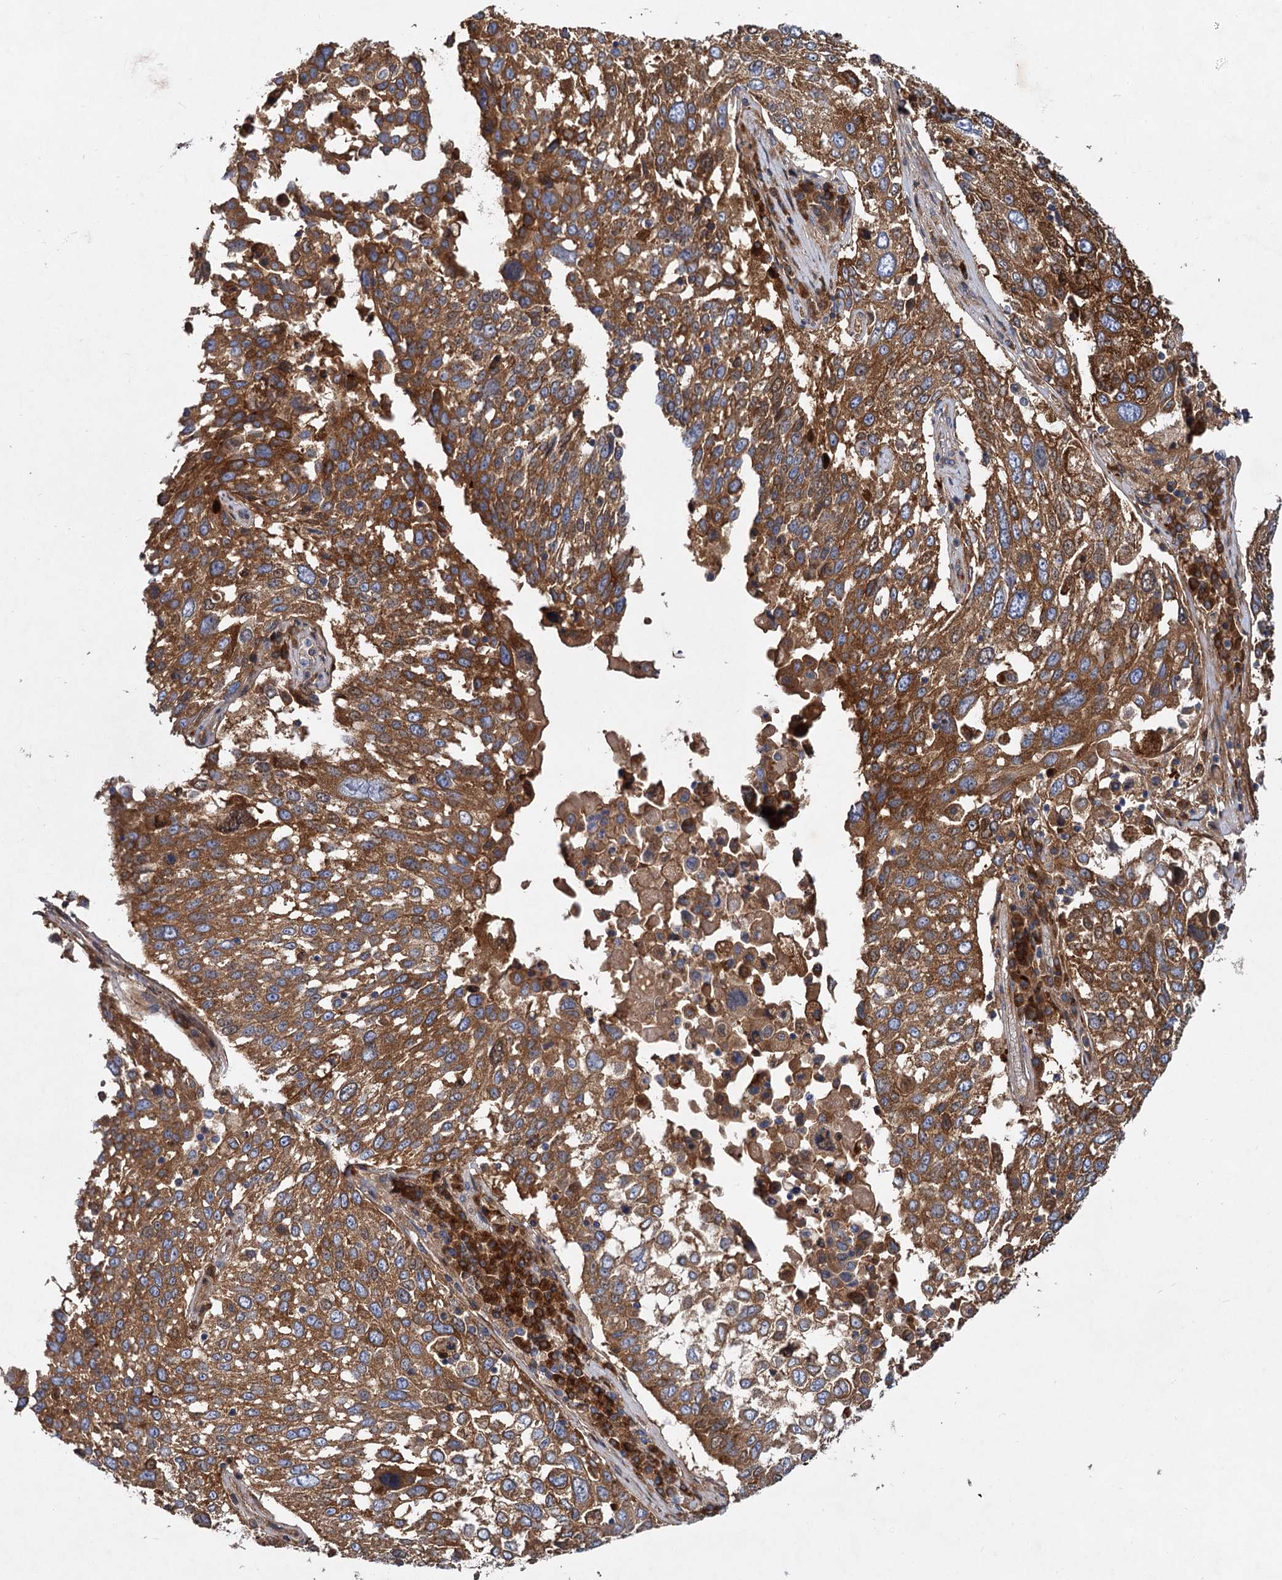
{"staining": {"intensity": "strong", "quantity": ">75%", "location": "cytoplasmic/membranous"}, "tissue": "lung cancer", "cell_type": "Tumor cells", "image_type": "cancer", "snomed": [{"axis": "morphology", "description": "Squamous cell carcinoma, NOS"}, {"axis": "topography", "description": "Lung"}], "caption": "A high-resolution micrograph shows immunohistochemistry staining of squamous cell carcinoma (lung), which reveals strong cytoplasmic/membranous expression in approximately >75% of tumor cells. The staining was performed using DAB (3,3'-diaminobenzidine), with brown indicating positive protein expression. Nuclei are stained blue with hematoxylin.", "gene": "ALKBH7", "patient": {"sex": "male", "age": 65}}